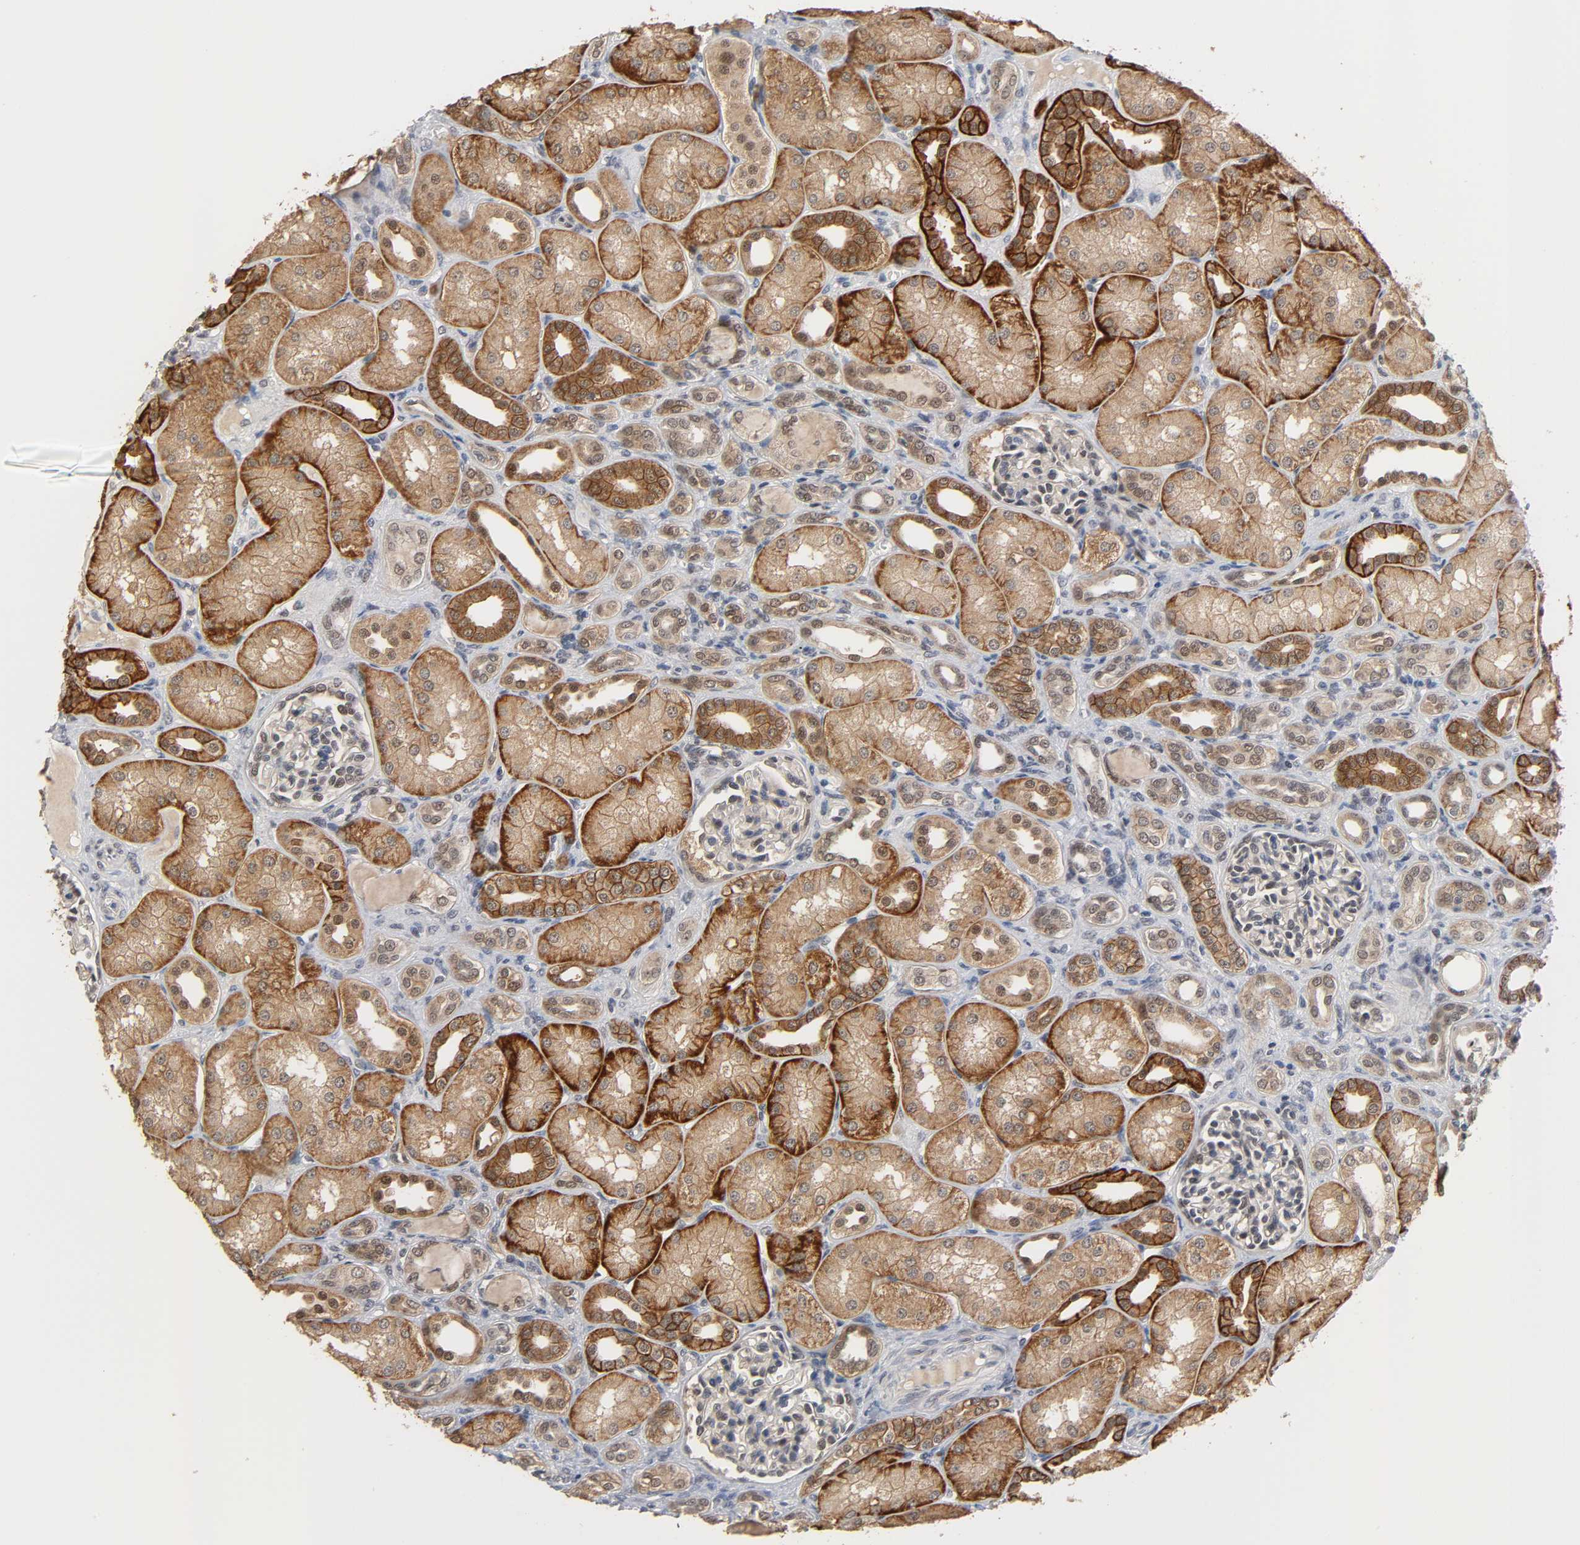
{"staining": {"intensity": "weak", "quantity": ">75%", "location": "cytoplasmic/membranous"}, "tissue": "kidney", "cell_type": "Cells in glomeruli", "image_type": "normal", "snomed": [{"axis": "morphology", "description": "Normal tissue, NOS"}, {"axis": "topography", "description": "Kidney"}], "caption": "DAB immunohistochemical staining of normal kidney displays weak cytoplasmic/membranous protein positivity in approximately >75% of cells in glomeruli.", "gene": "HTR1E", "patient": {"sex": "male", "age": 7}}